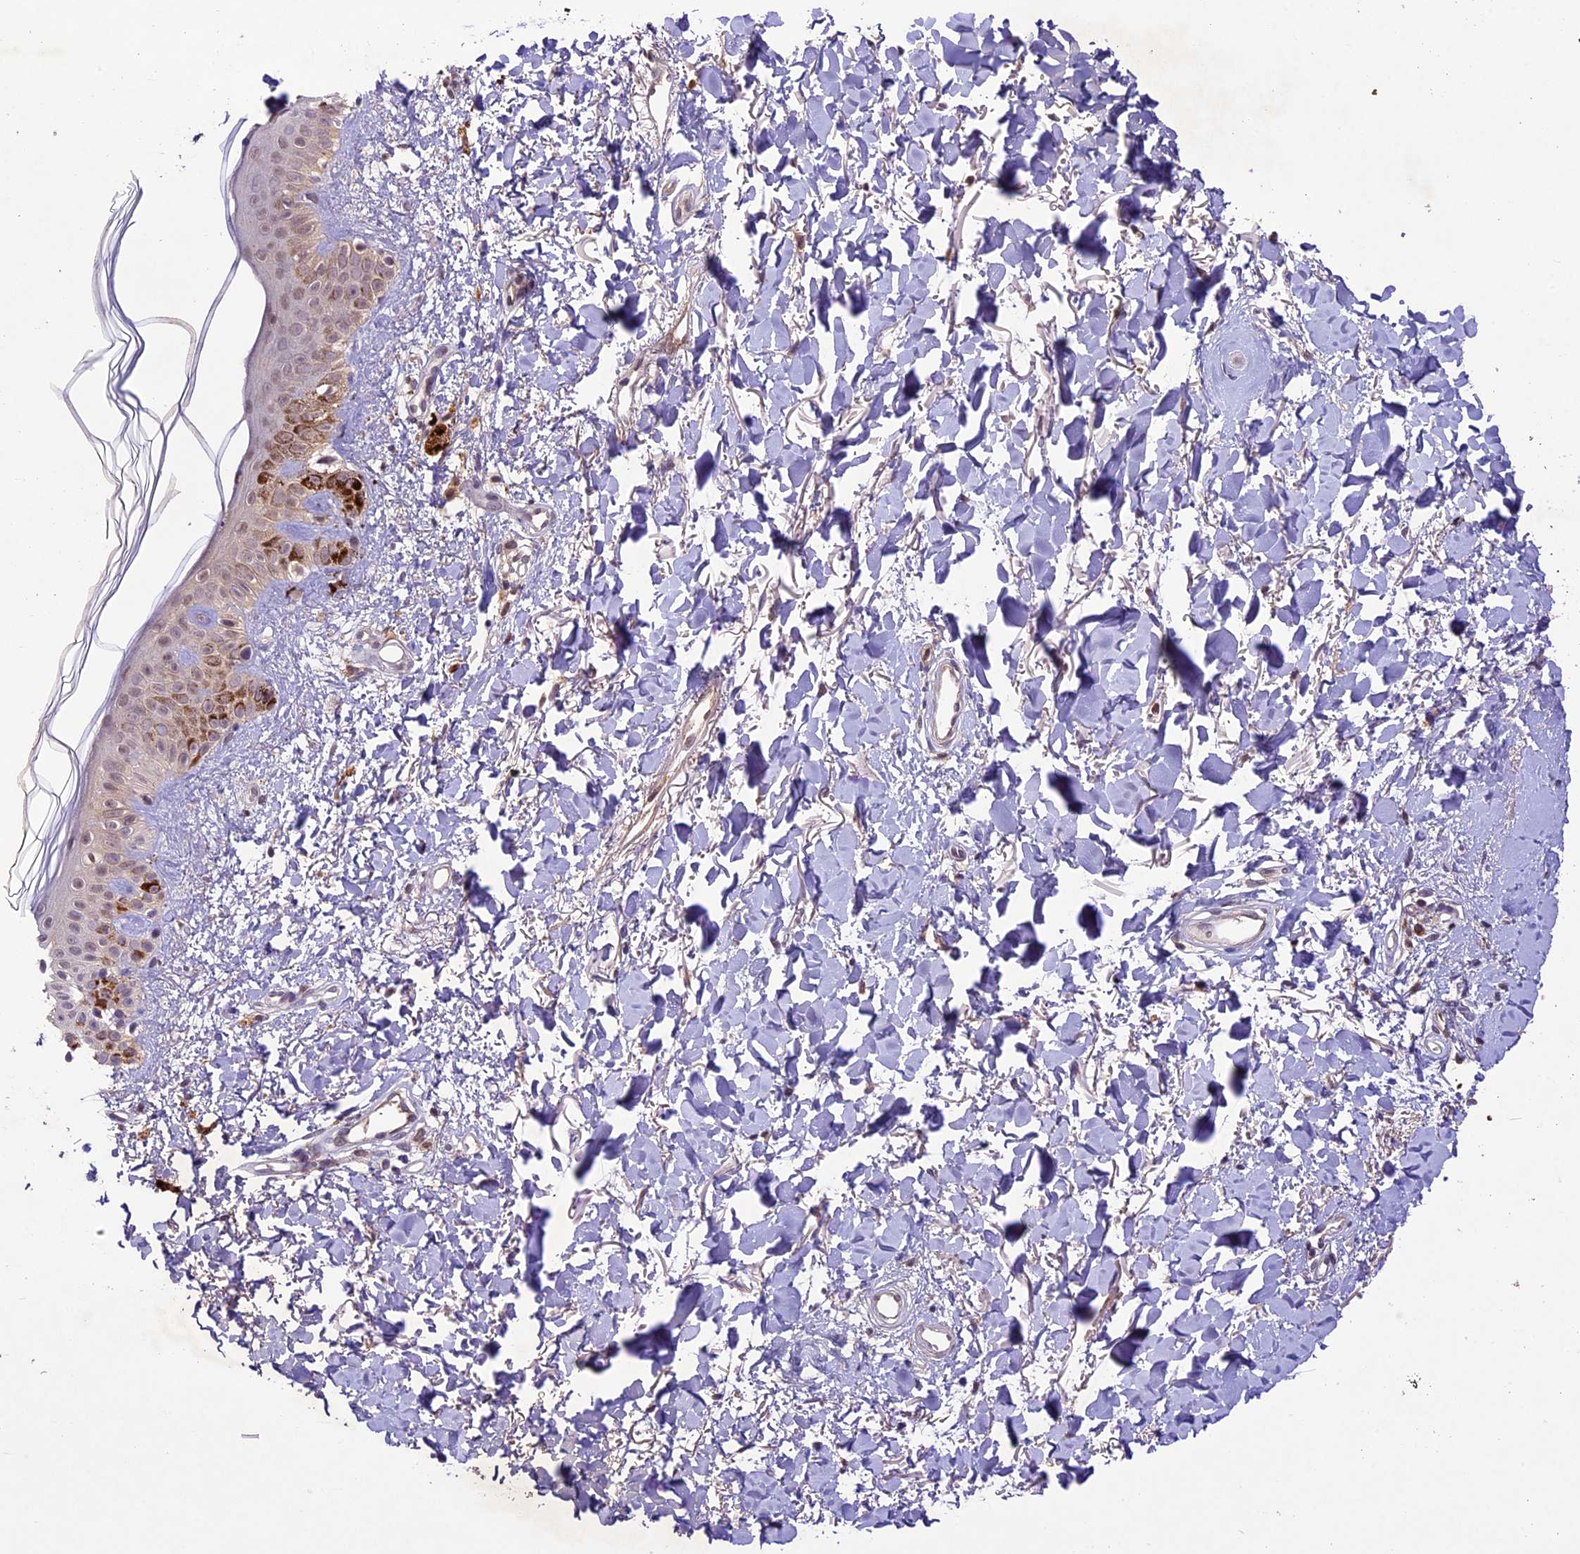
{"staining": {"intensity": "weak", "quantity": ">75%", "location": "cytoplasmic/membranous"}, "tissue": "skin", "cell_type": "Fibroblasts", "image_type": "normal", "snomed": [{"axis": "morphology", "description": "Normal tissue, NOS"}, {"axis": "topography", "description": "Skin"}], "caption": "Immunohistochemical staining of unremarkable human skin shows low levels of weak cytoplasmic/membranous staining in about >75% of fibroblasts.", "gene": "ATP10A", "patient": {"sex": "female", "age": 58}}